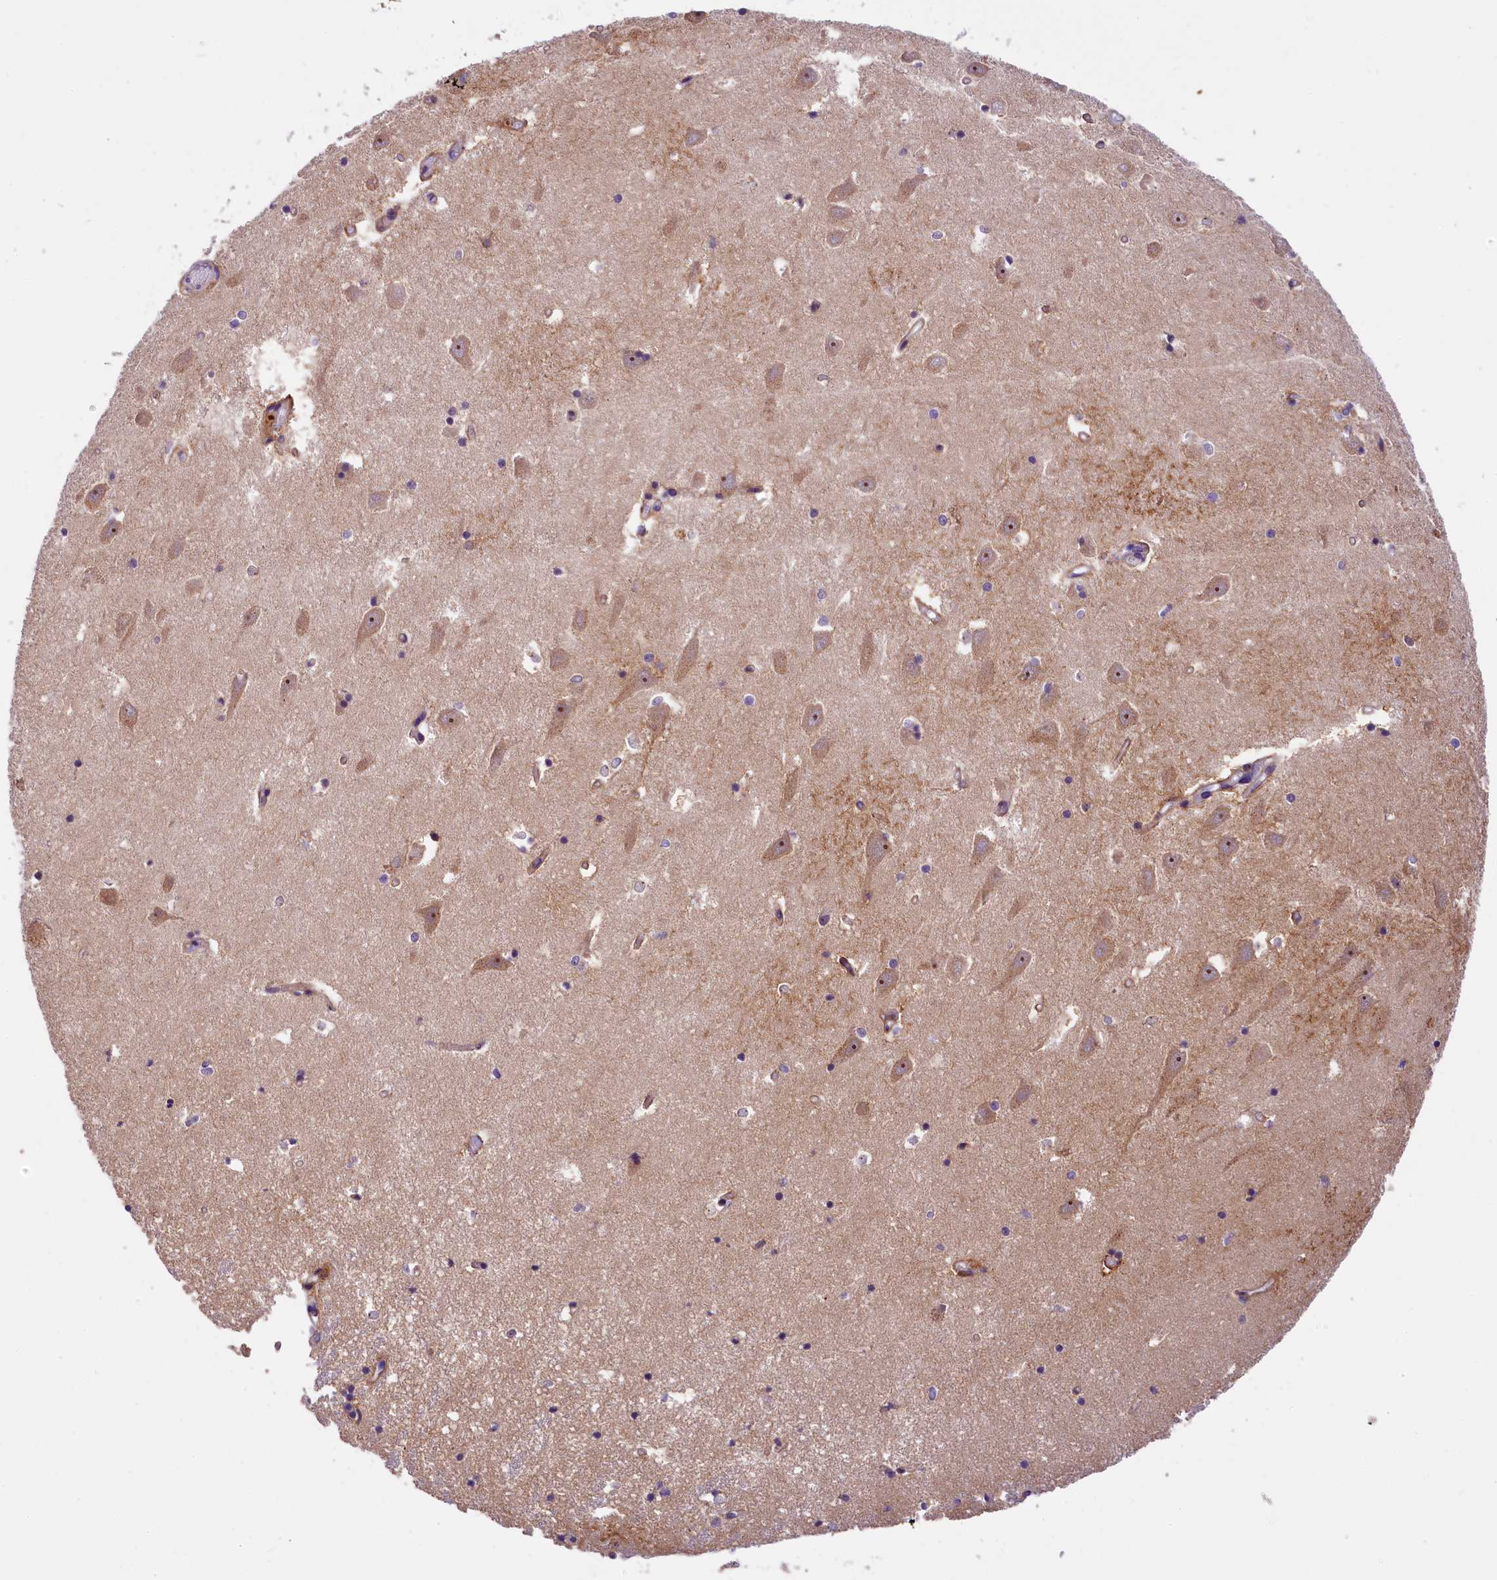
{"staining": {"intensity": "negative", "quantity": "none", "location": "none"}, "tissue": "hippocampus", "cell_type": "Glial cells", "image_type": "normal", "snomed": [{"axis": "morphology", "description": "Normal tissue, NOS"}, {"axis": "topography", "description": "Hippocampus"}], "caption": "There is no significant staining in glial cells of hippocampus. (Stains: DAB (3,3'-diaminobenzidine) immunohistochemistry with hematoxylin counter stain, Microscopy: brightfield microscopy at high magnification).", "gene": "UBXN6", "patient": {"sex": "male", "age": 70}}